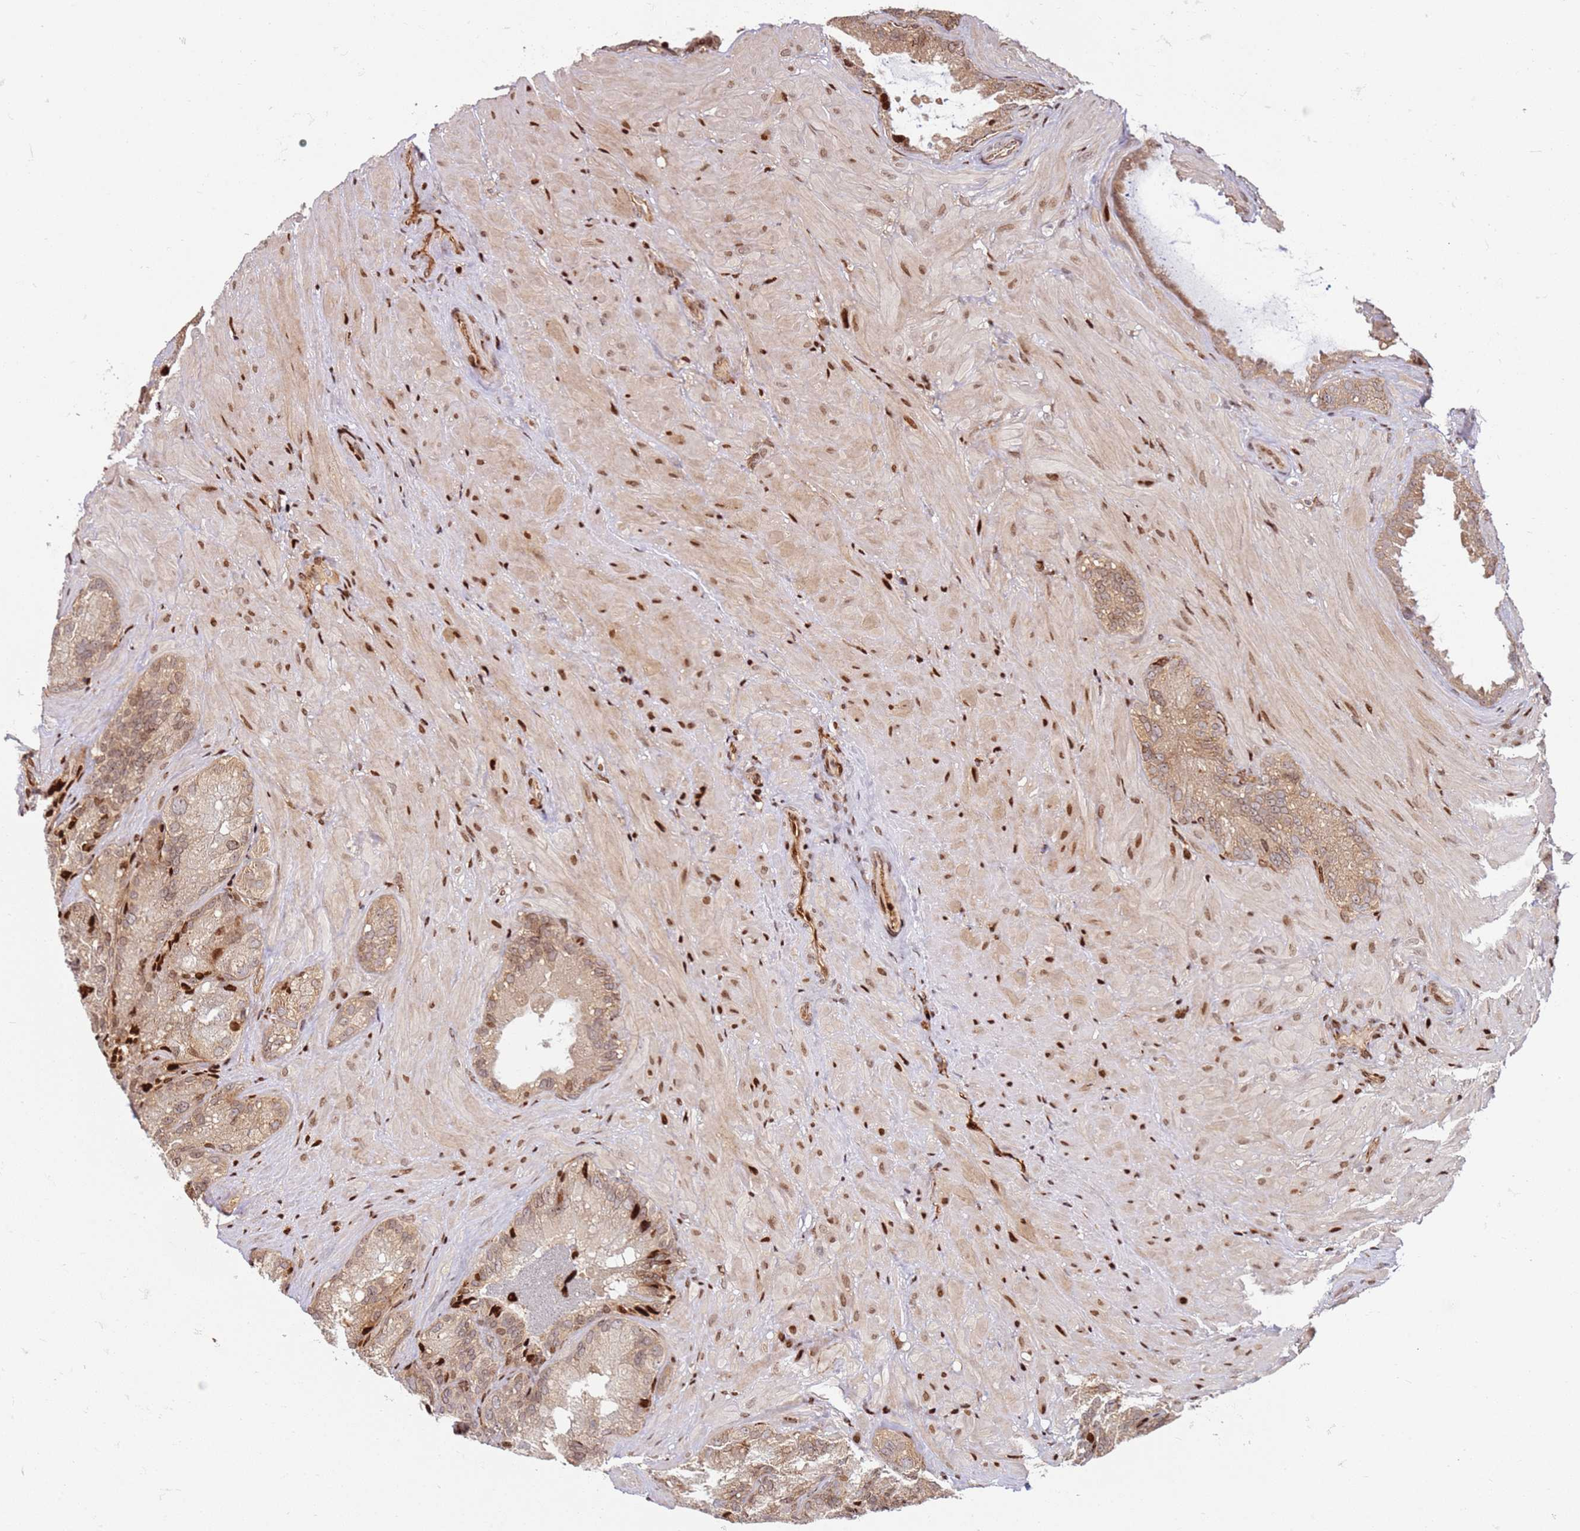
{"staining": {"intensity": "strong", "quantity": "25%-75%", "location": "nuclear"}, "tissue": "seminal vesicle", "cell_type": "Glandular cells", "image_type": "normal", "snomed": [{"axis": "morphology", "description": "Normal tissue, NOS"}, {"axis": "topography", "description": "Seminal veicle"}], "caption": "This is an image of immunohistochemistry (IHC) staining of normal seminal vesicle, which shows strong expression in the nuclear of glandular cells.", "gene": "TMEM233", "patient": {"sex": "male", "age": 62}}